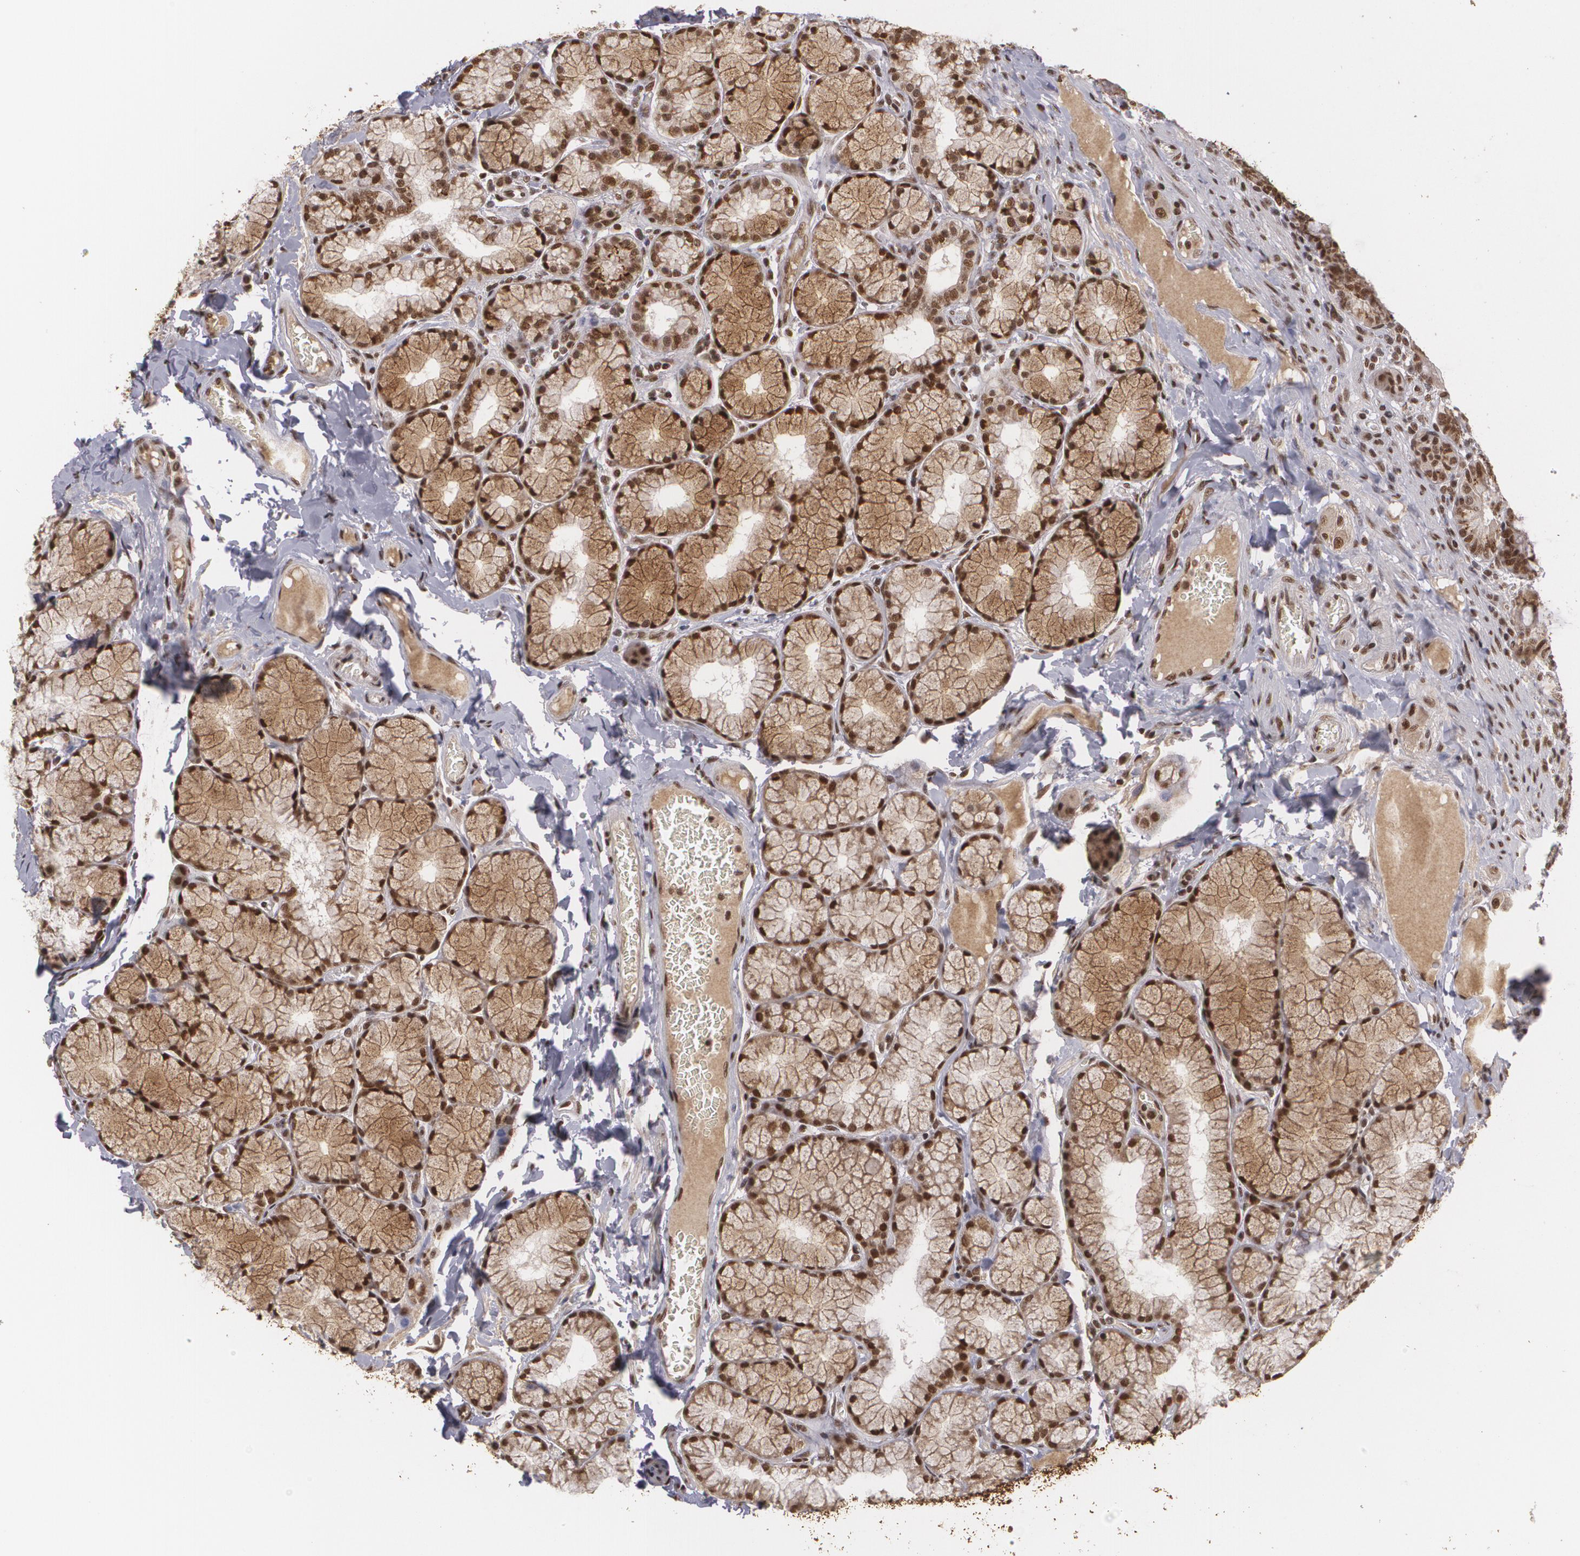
{"staining": {"intensity": "strong", "quantity": ">75%", "location": "nuclear"}, "tissue": "duodenum", "cell_type": "Glandular cells", "image_type": "normal", "snomed": [{"axis": "morphology", "description": "Normal tissue, NOS"}, {"axis": "topography", "description": "Duodenum"}], "caption": "Human duodenum stained with a brown dye reveals strong nuclear positive staining in about >75% of glandular cells.", "gene": "RXRB", "patient": {"sex": "male", "age": 50}}